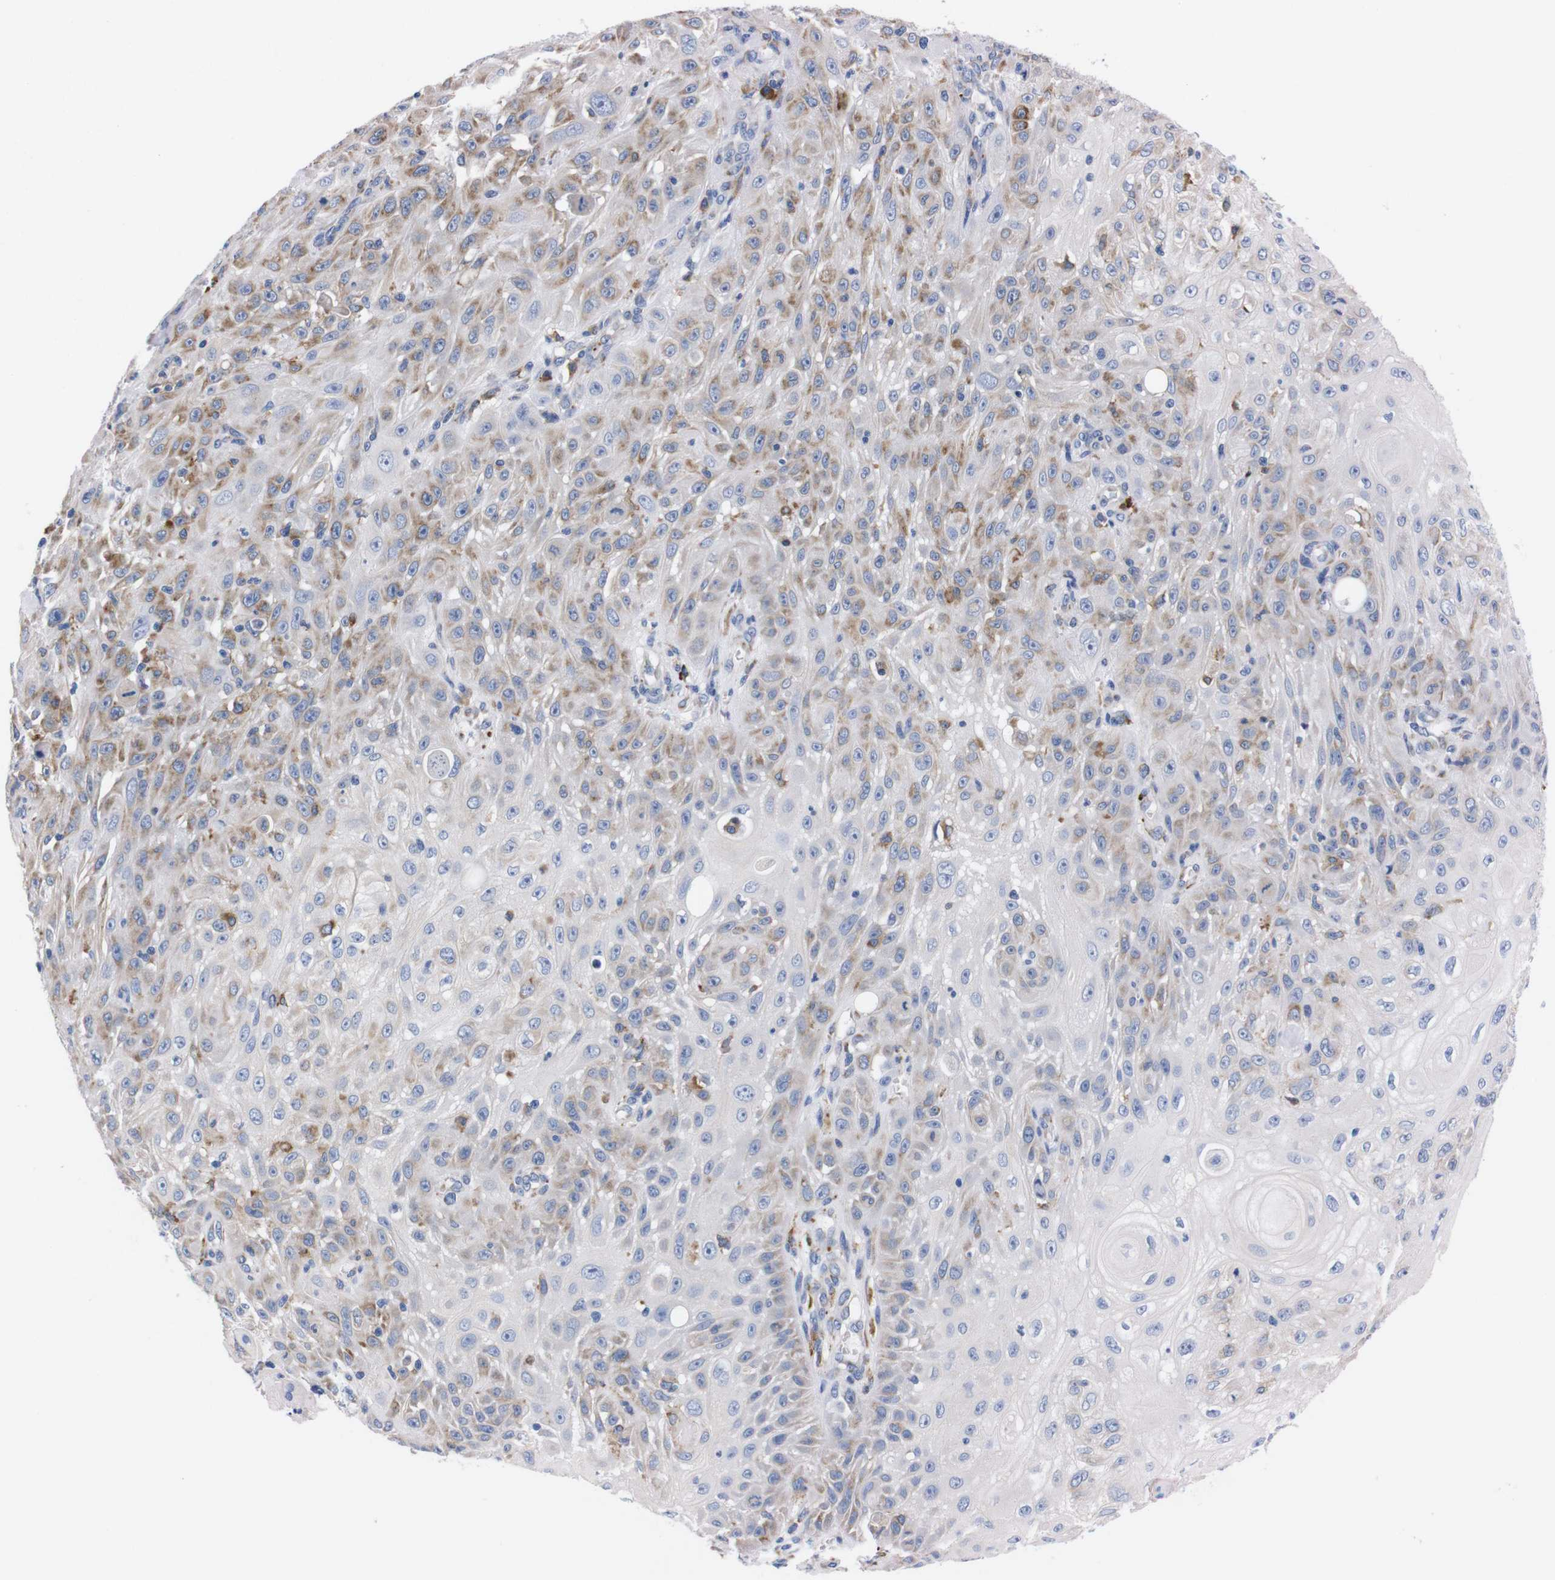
{"staining": {"intensity": "weak", "quantity": "25%-75%", "location": "cytoplasmic/membranous"}, "tissue": "skin cancer", "cell_type": "Tumor cells", "image_type": "cancer", "snomed": [{"axis": "morphology", "description": "Squamous cell carcinoma, NOS"}, {"axis": "topography", "description": "Skin"}], "caption": "Tumor cells display low levels of weak cytoplasmic/membranous positivity in approximately 25%-75% of cells in skin cancer (squamous cell carcinoma). (DAB (3,3'-diaminobenzidine) = brown stain, brightfield microscopy at high magnification).", "gene": "NEBL", "patient": {"sex": "male", "age": 75}}